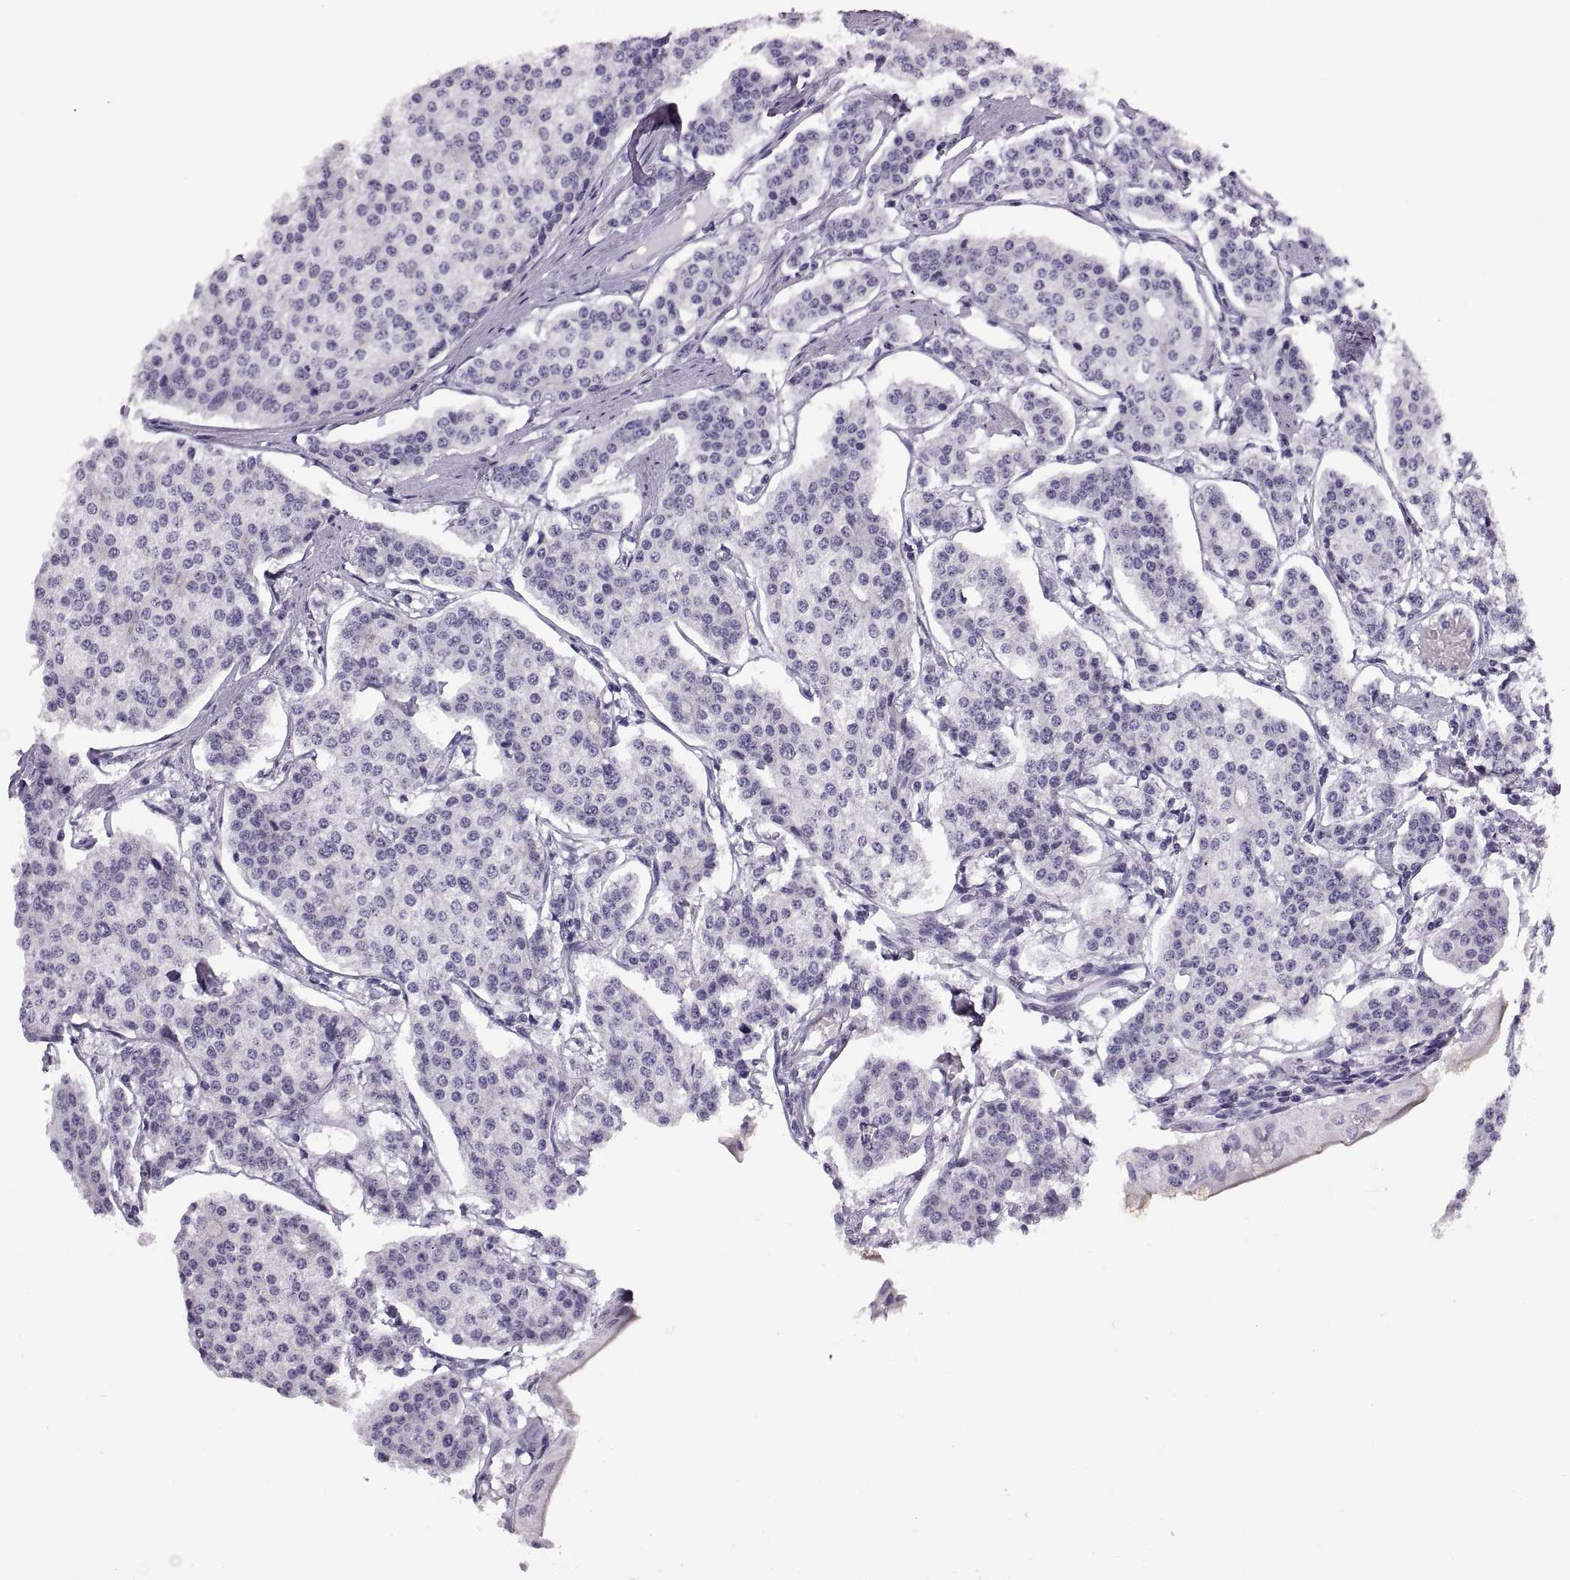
{"staining": {"intensity": "negative", "quantity": "none", "location": "none"}, "tissue": "carcinoid", "cell_type": "Tumor cells", "image_type": "cancer", "snomed": [{"axis": "morphology", "description": "Carcinoid, malignant, NOS"}, {"axis": "topography", "description": "Small intestine"}], "caption": "Carcinoid (malignant) was stained to show a protein in brown. There is no significant positivity in tumor cells.", "gene": "QRICH2", "patient": {"sex": "female", "age": 65}}